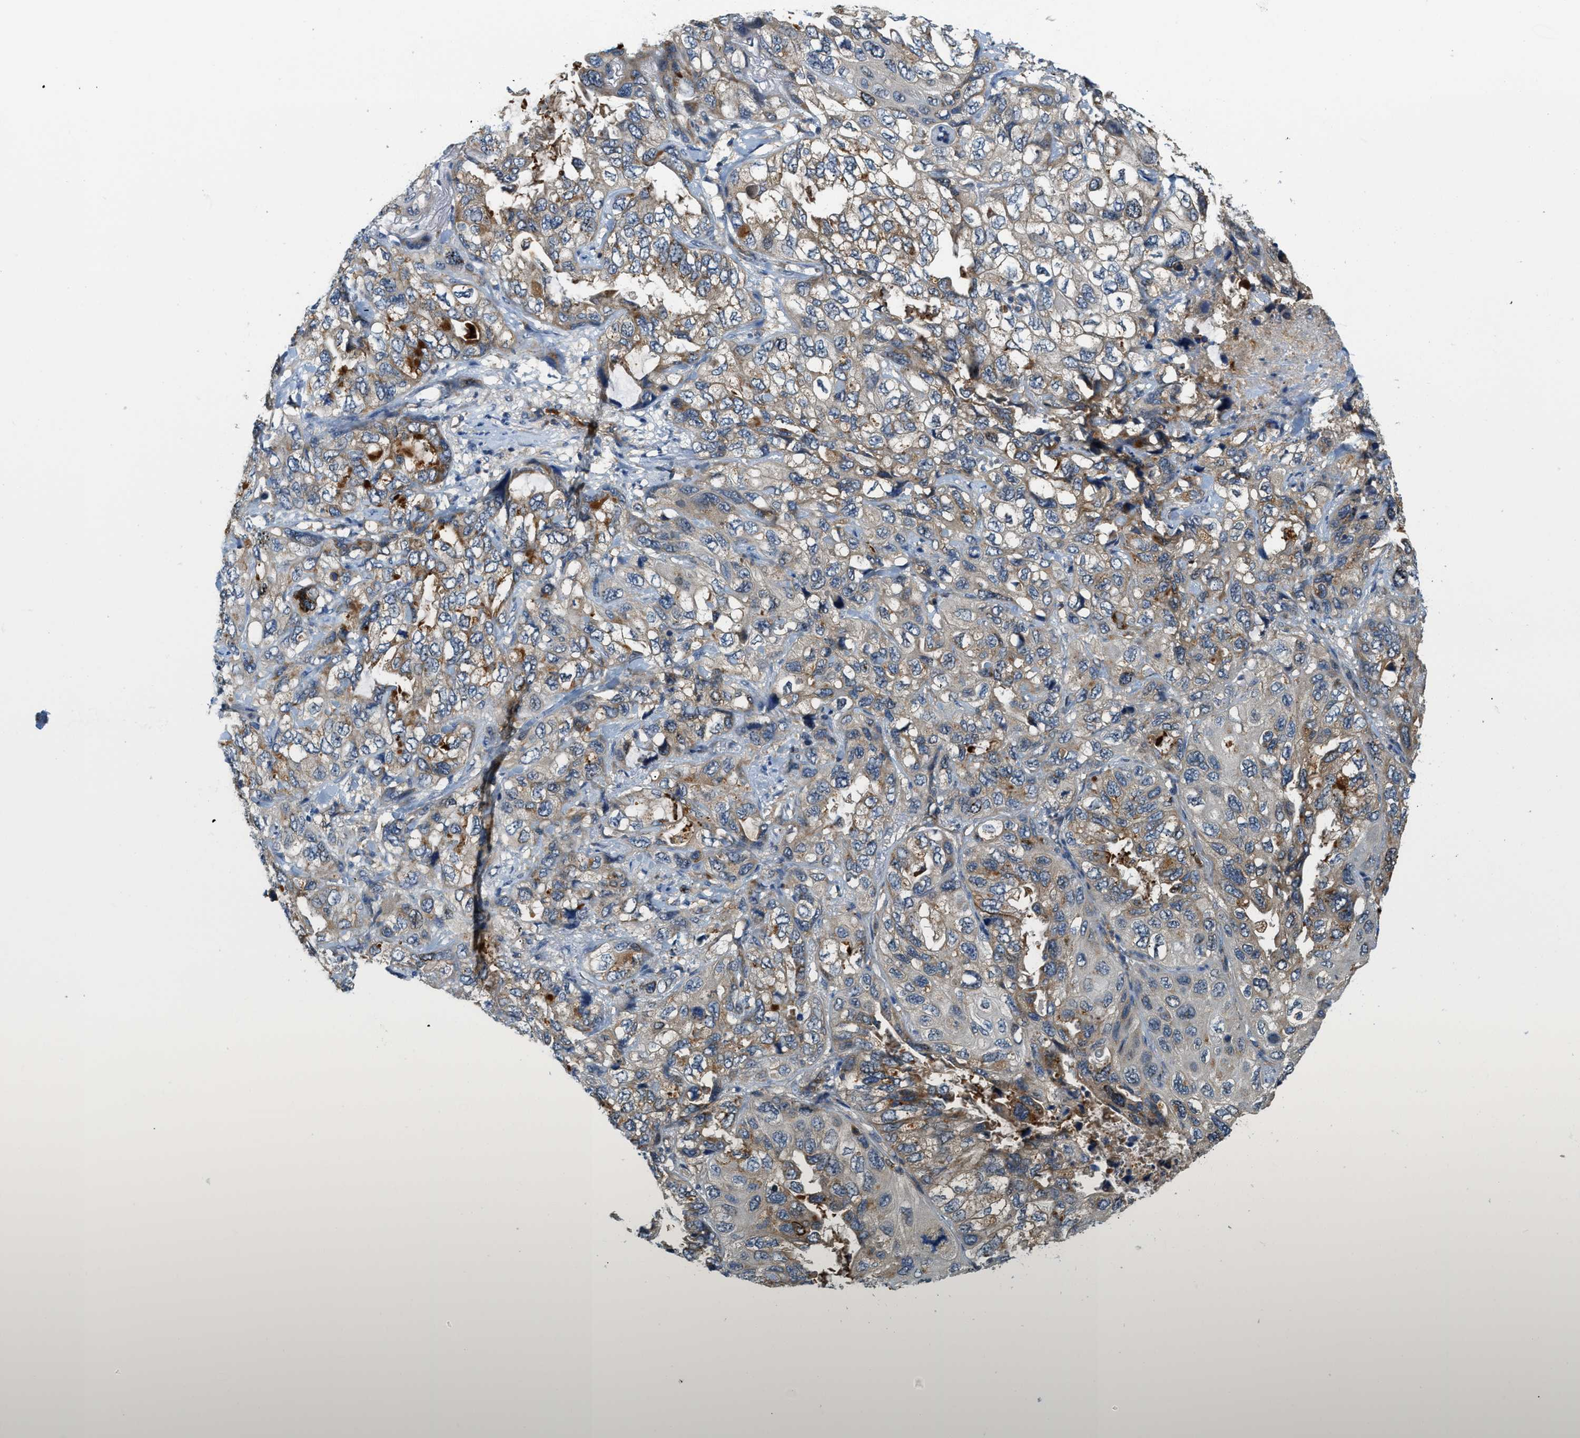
{"staining": {"intensity": "moderate", "quantity": "25%-75%", "location": "cytoplasmic/membranous"}, "tissue": "lung cancer", "cell_type": "Tumor cells", "image_type": "cancer", "snomed": [{"axis": "morphology", "description": "Squamous cell carcinoma, NOS"}, {"axis": "topography", "description": "Lung"}], "caption": "There is medium levels of moderate cytoplasmic/membranous expression in tumor cells of lung cancer (squamous cell carcinoma), as demonstrated by immunohistochemical staining (brown color).", "gene": "STARD3NL", "patient": {"sex": "female", "age": 73}}